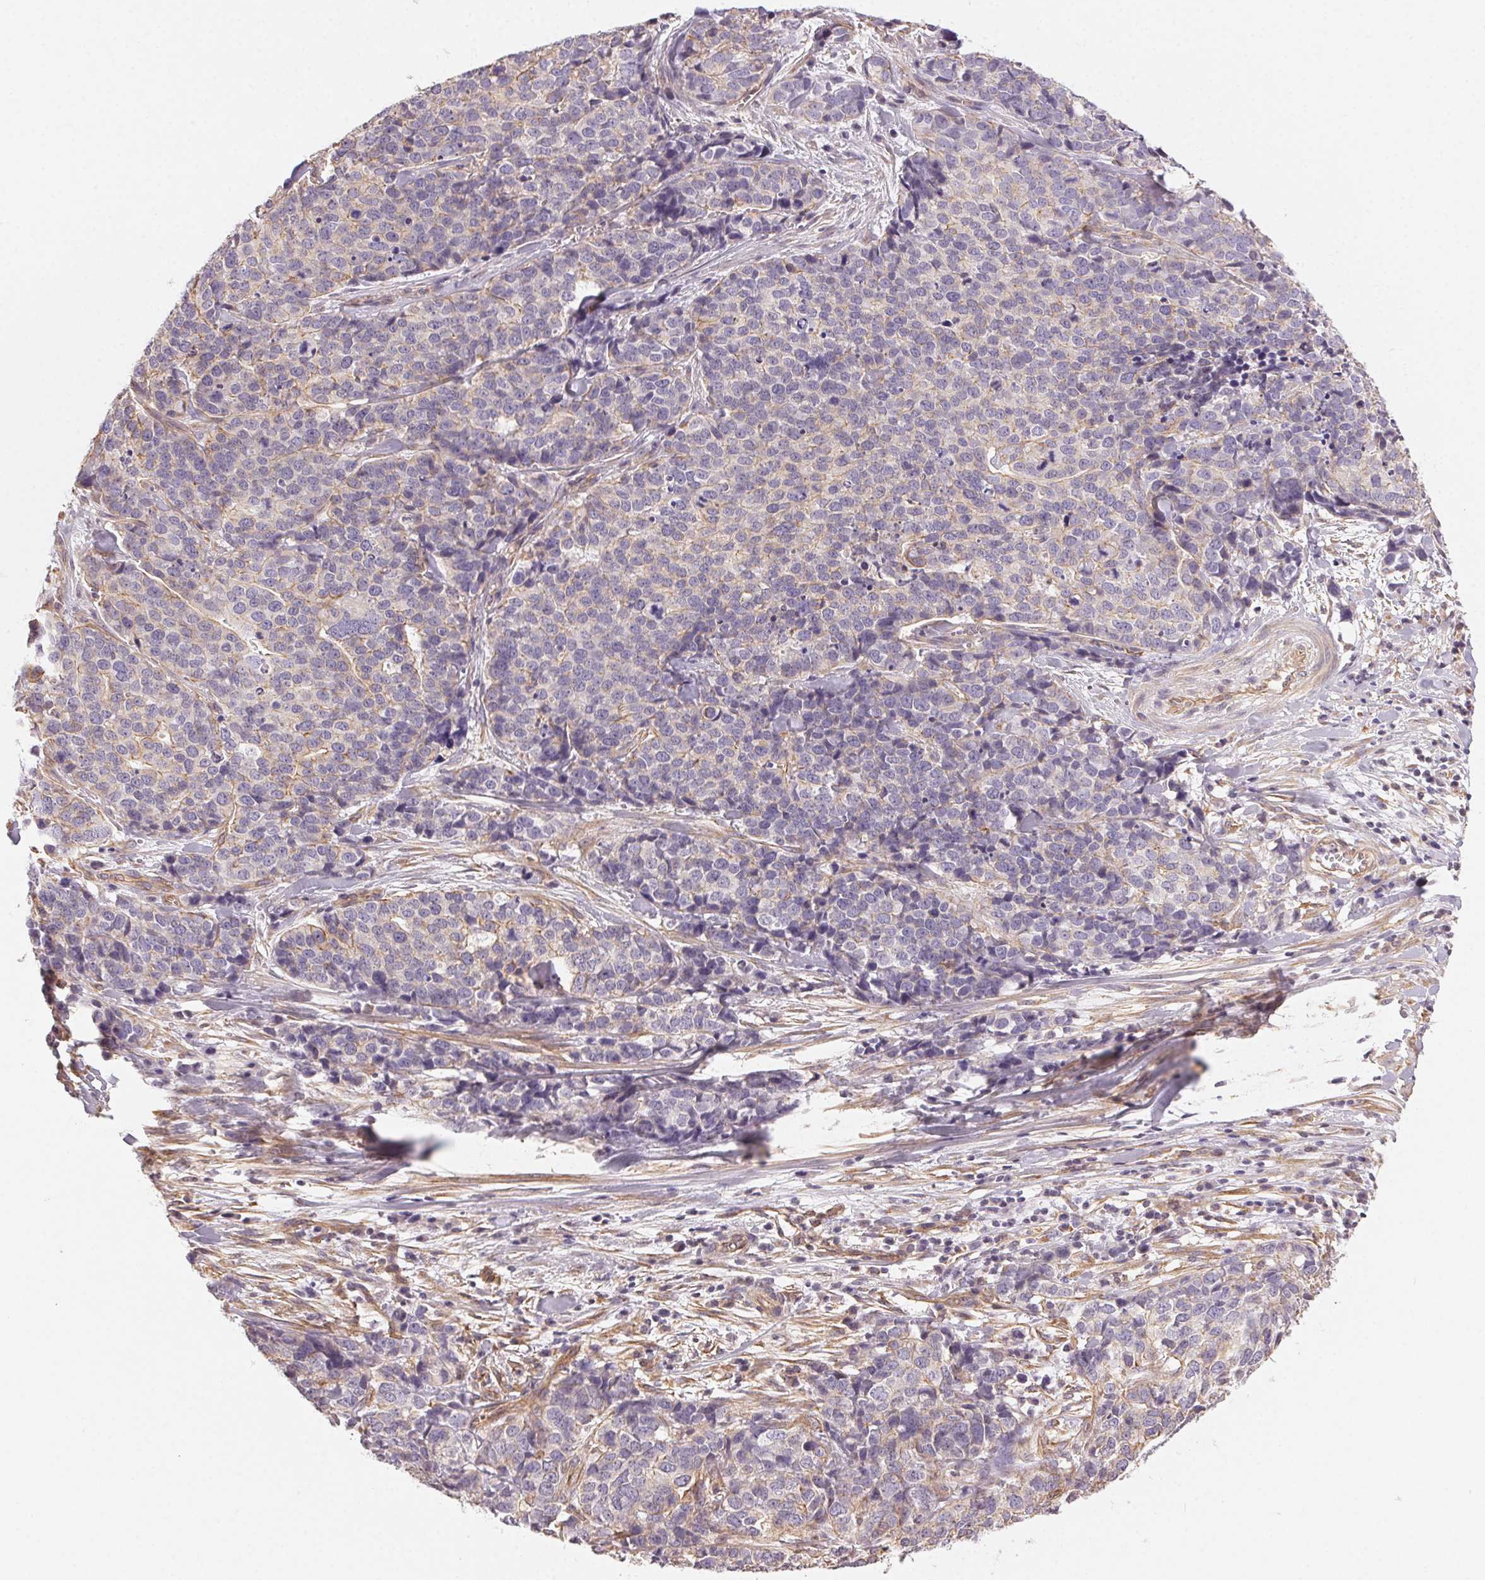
{"staining": {"intensity": "negative", "quantity": "none", "location": "none"}, "tissue": "ovarian cancer", "cell_type": "Tumor cells", "image_type": "cancer", "snomed": [{"axis": "morphology", "description": "Carcinoma, endometroid"}, {"axis": "topography", "description": "Ovary"}], "caption": "IHC of human ovarian cancer demonstrates no positivity in tumor cells.", "gene": "PLA2G4F", "patient": {"sex": "female", "age": 65}}